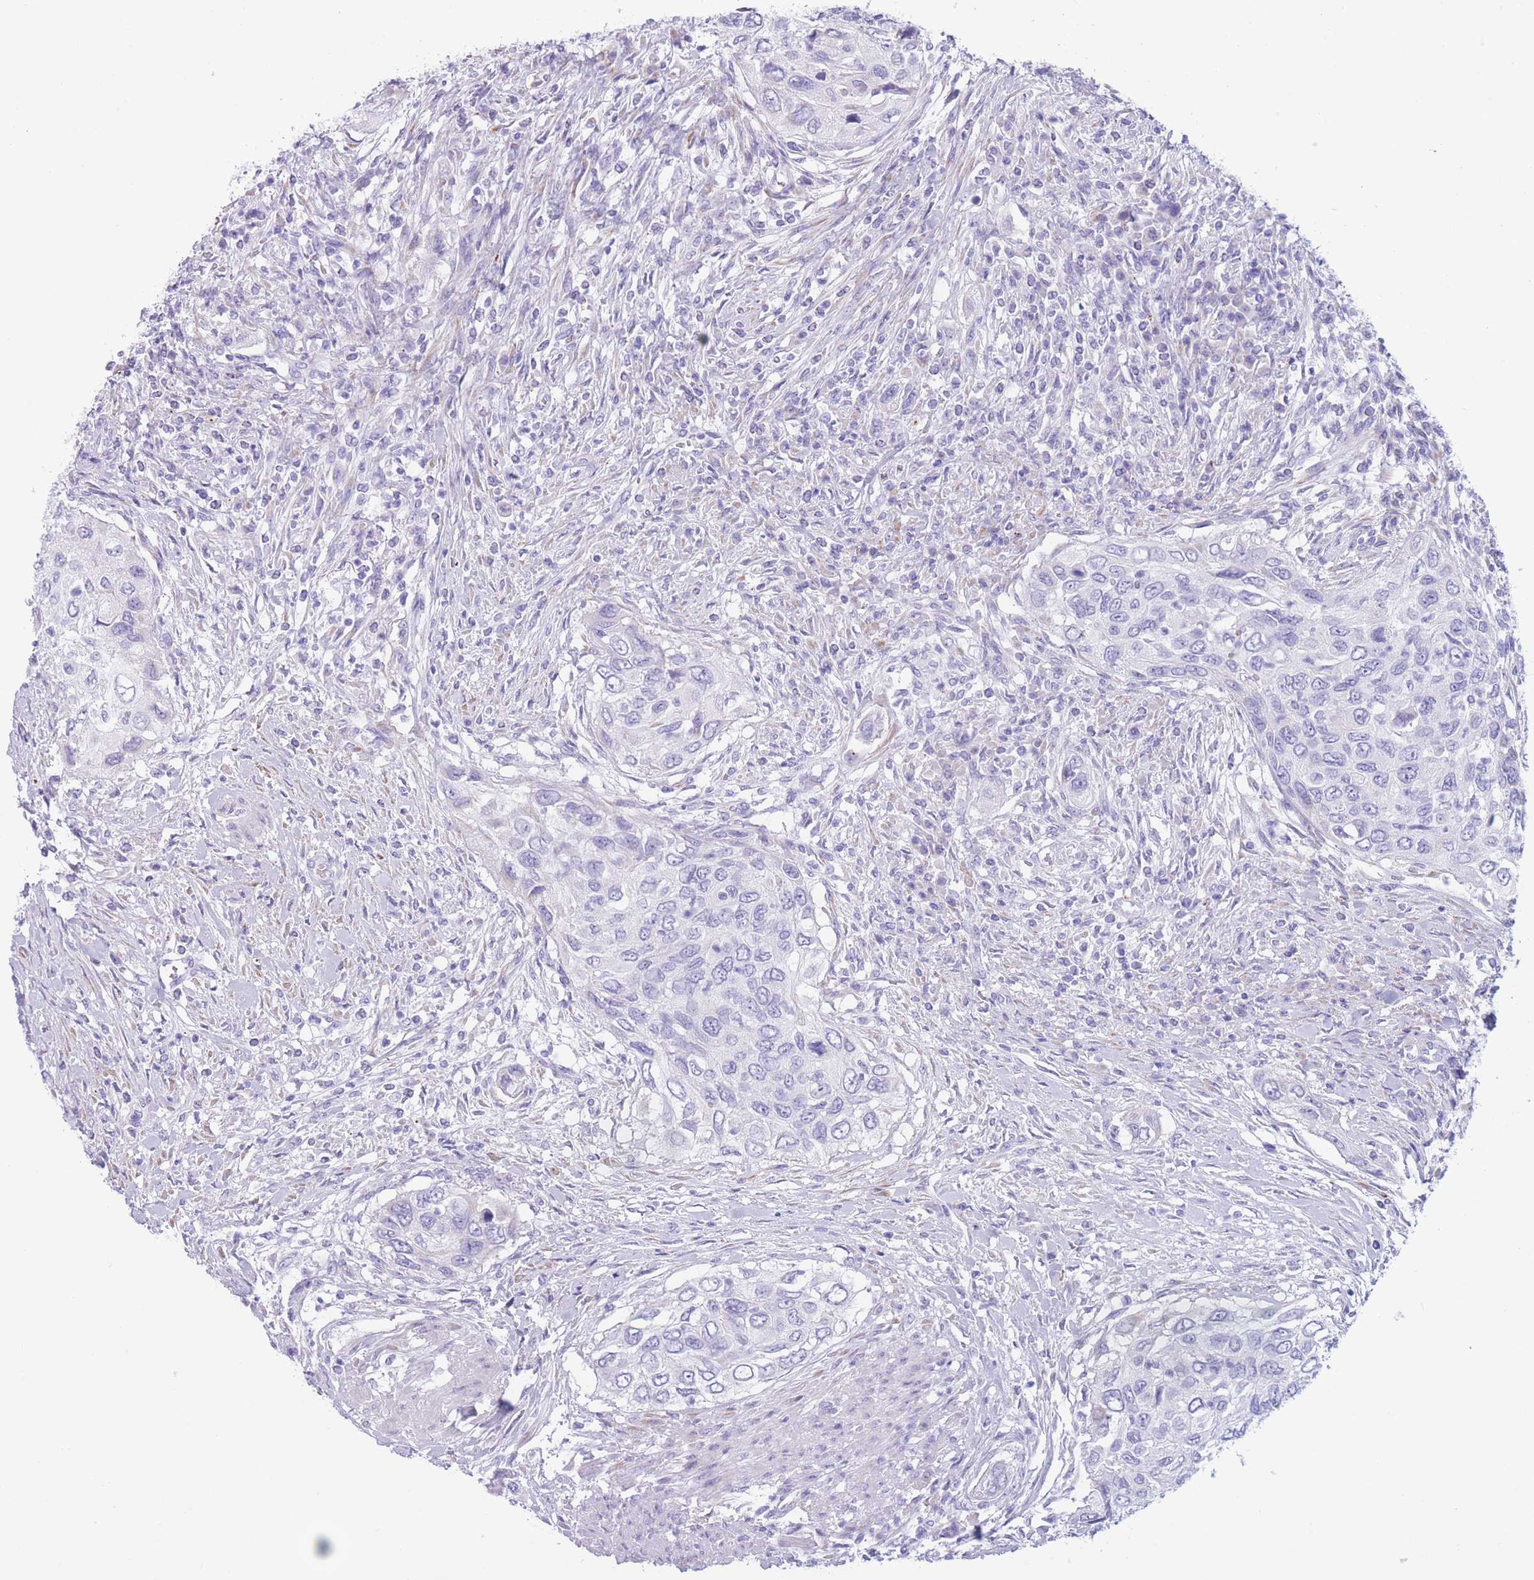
{"staining": {"intensity": "negative", "quantity": "none", "location": "none"}, "tissue": "urothelial cancer", "cell_type": "Tumor cells", "image_type": "cancer", "snomed": [{"axis": "morphology", "description": "Urothelial carcinoma, High grade"}, {"axis": "topography", "description": "Urinary bladder"}], "caption": "IHC photomicrograph of neoplastic tissue: urothelial carcinoma (high-grade) stained with DAB (3,3'-diaminobenzidine) demonstrates no significant protein staining in tumor cells.", "gene": "COL27A1", "patient": {"sex": "female", "age": 60}}